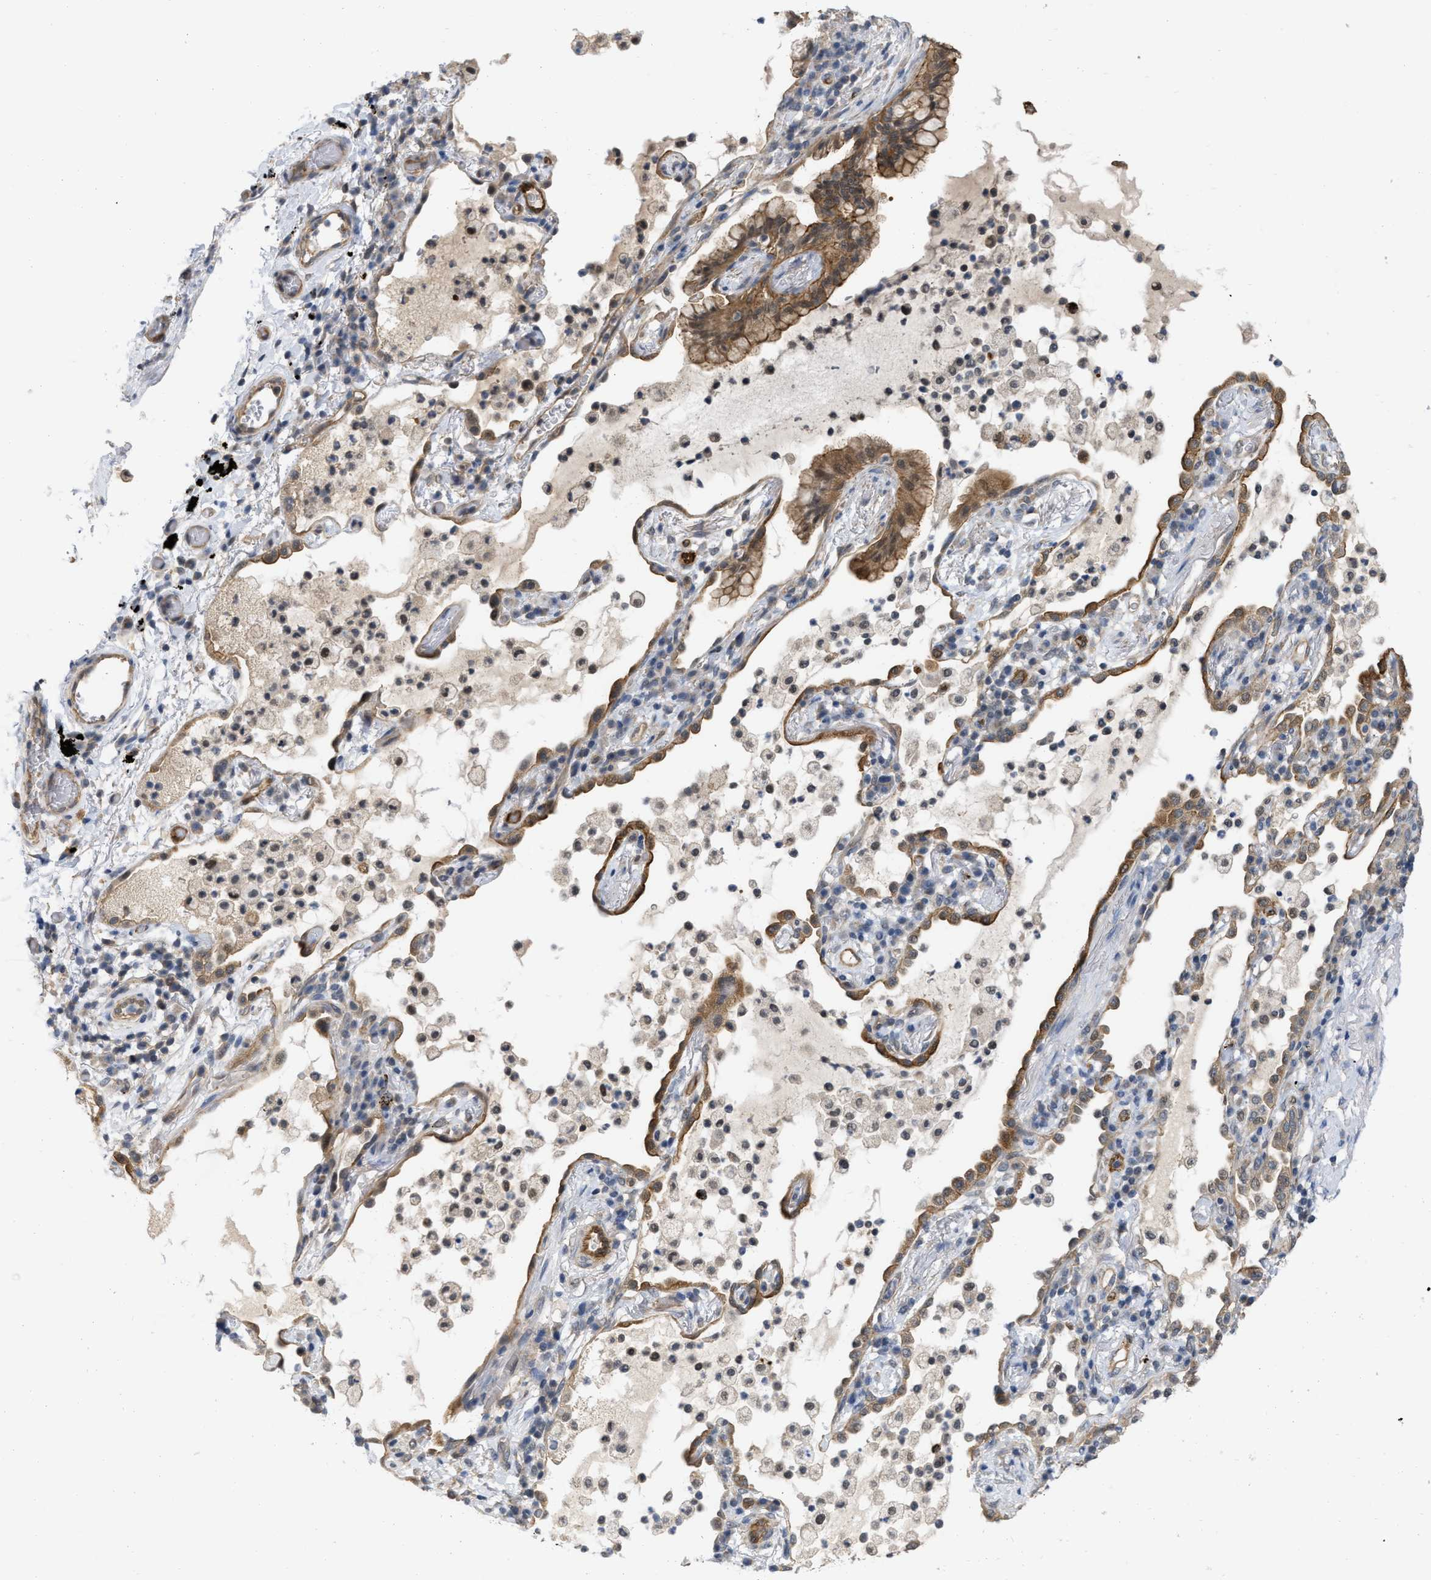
{"staining": {"intensity": "moderate", "quantity": ">75%", "location": "cytoplasmic/membranous"}, "tissue": "lung cancer", "cell_type": "Tumor cells", "image_type": "cancer", "snomed": [{"axis": "morphology", "description": "Adenocarcinoma, NOS"}, {"axis": "topography", "description": "Lung"}], "caption": "Immunohistochemical staining of human lung cancer (adenocarcinoma) shows moderate cytoplasmic/membranous protein expression in approximately >75% of tumor cells. The staining is performed using DAB brown chromogen to label protein expression. The nuclei are counter-stained blue using hematoxylin.", "gene": "NAPEPLD", "patient": {"sex": "female", "age": 70}}